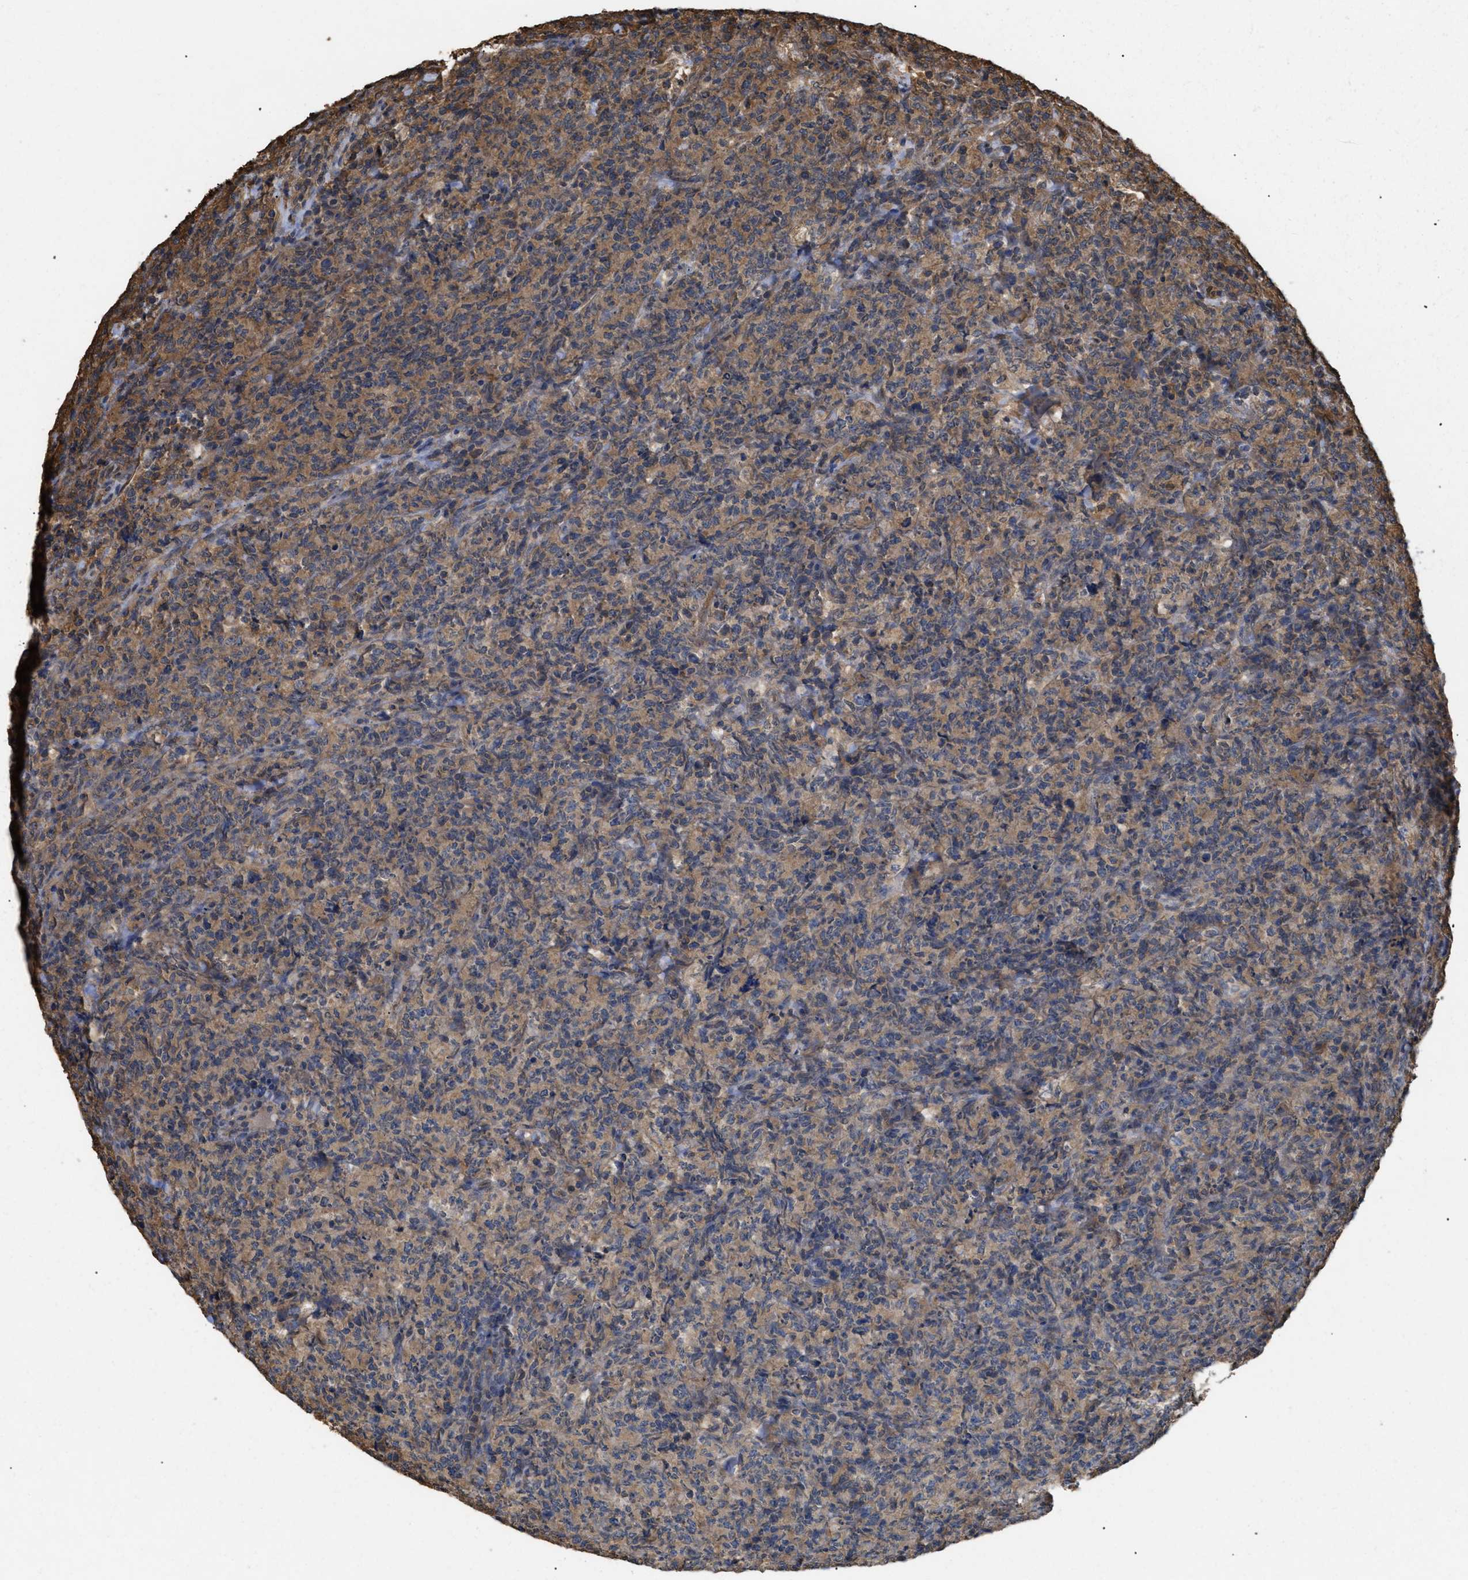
{"staining": {"intensity": "moderate", "quantity": ">75%", "location": "cytoplasmic/membranous"}, "tissue": "lymphoma", "cell_type": "Tumor cells", "image_type": "cancer", "snomed": [{"axis": "morphology", "description": "Malignant lymphoma, non-Hodgkin's type, High grade"}, {"axis": "topography", "description": "Tonsil"}], "caption": "Immunohistochemical staining of lymphoma displays moderate cytoplasmic/membranous protein staining in approximately >75% of tumor cells.", "gene": "CALM1", "patient": {"sex": "female", "age": 36}}